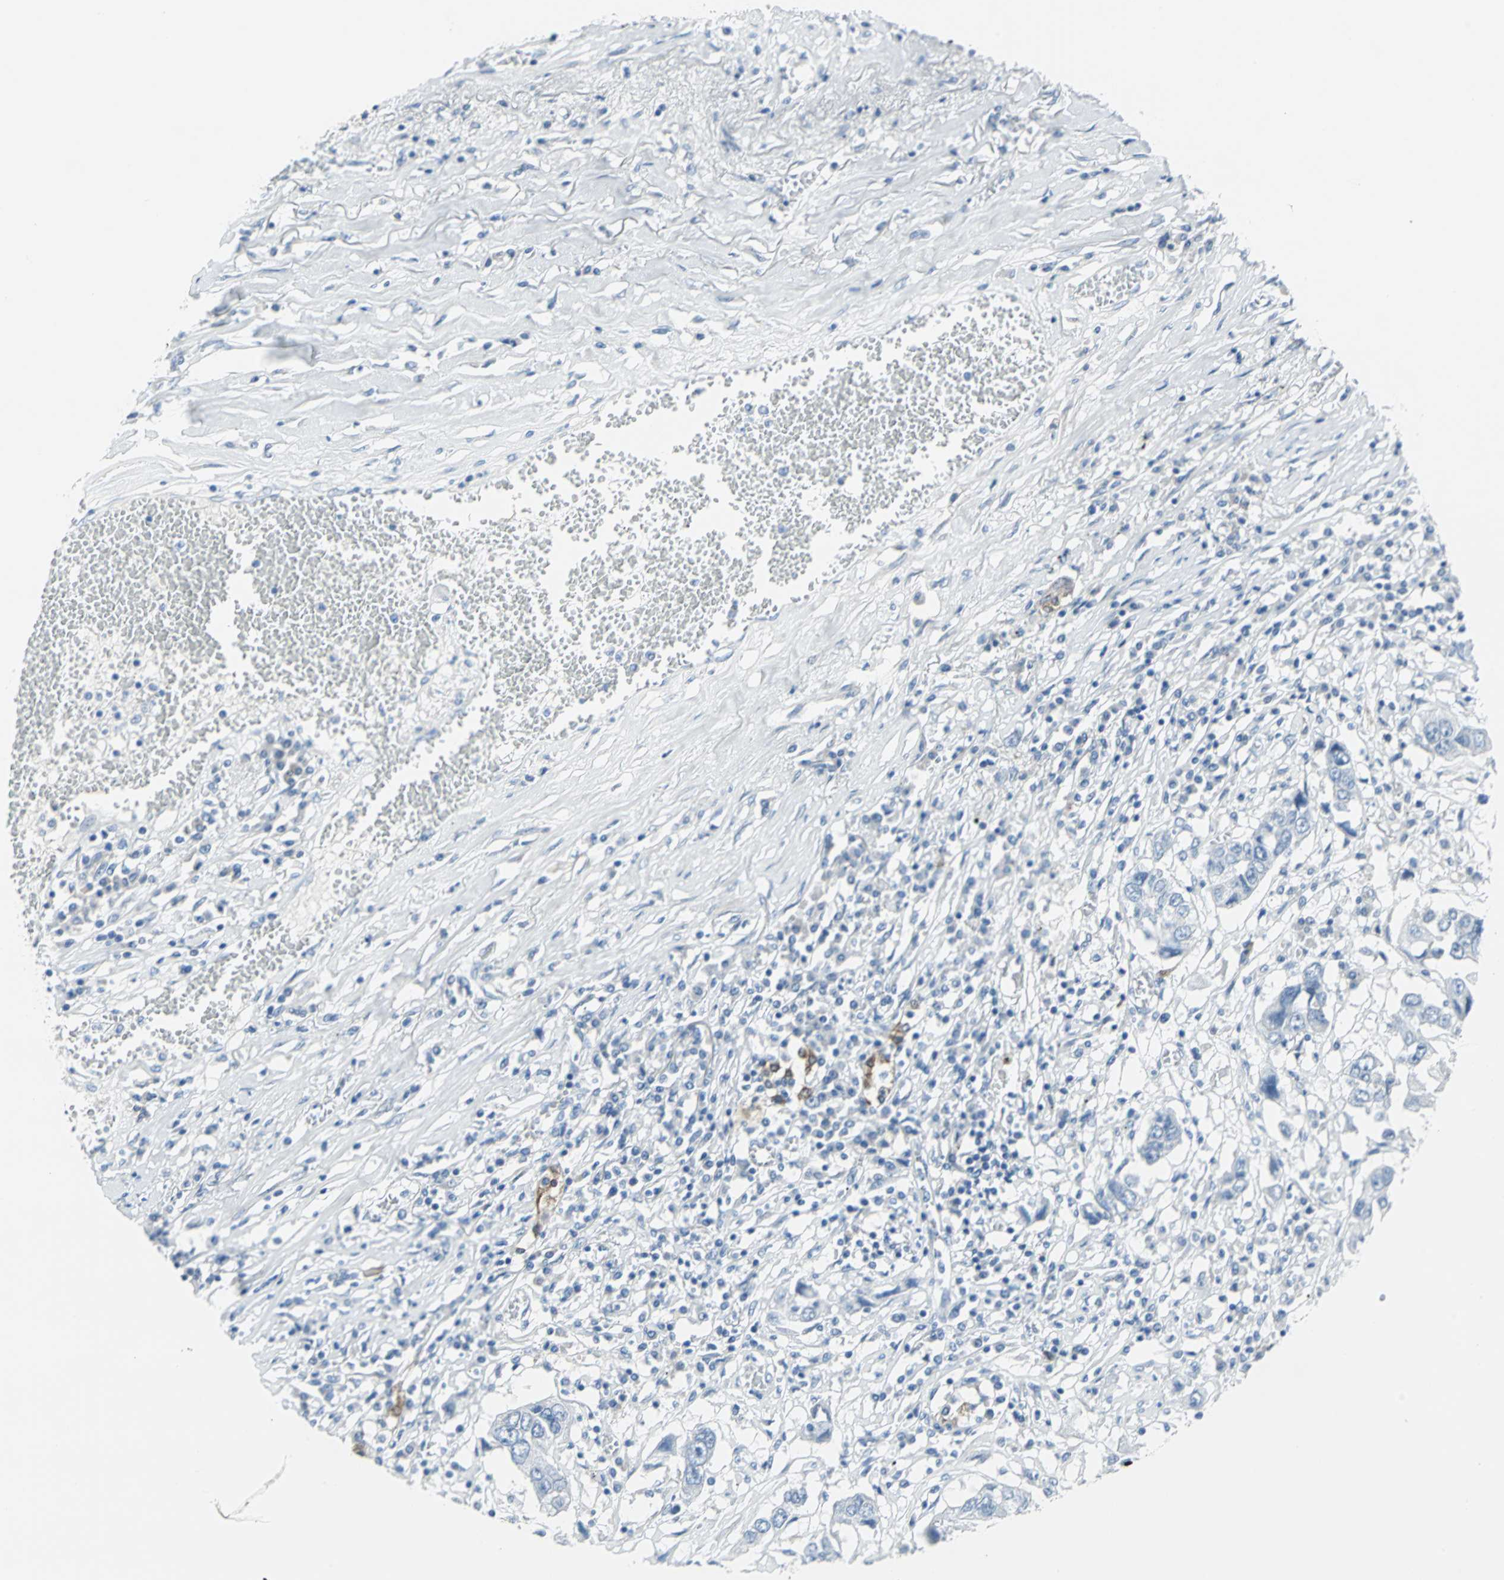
{"staining": {"intensity": "moderate", "quantity": "<25%", "location": "cytoplasmic/membranous"}, "tissue": "lung cancer", "cell_type": "Tumor cells", "image_type": "cancer", "snomed": [{"axis": "morphology", "description": "Squamous cell carcinoma, NOS"}, {"axis": "topography", "description": "Lung"}], "caption": "IHC micrograph of lung squamous cell carcinoma stained for a protein (brown), which shows low levels of moderate cytoplasmic/membranous staining in approximately <25% of tumor cells.", "gene": "CYB5A", "patient": {"sex": "male", "age": 71}}